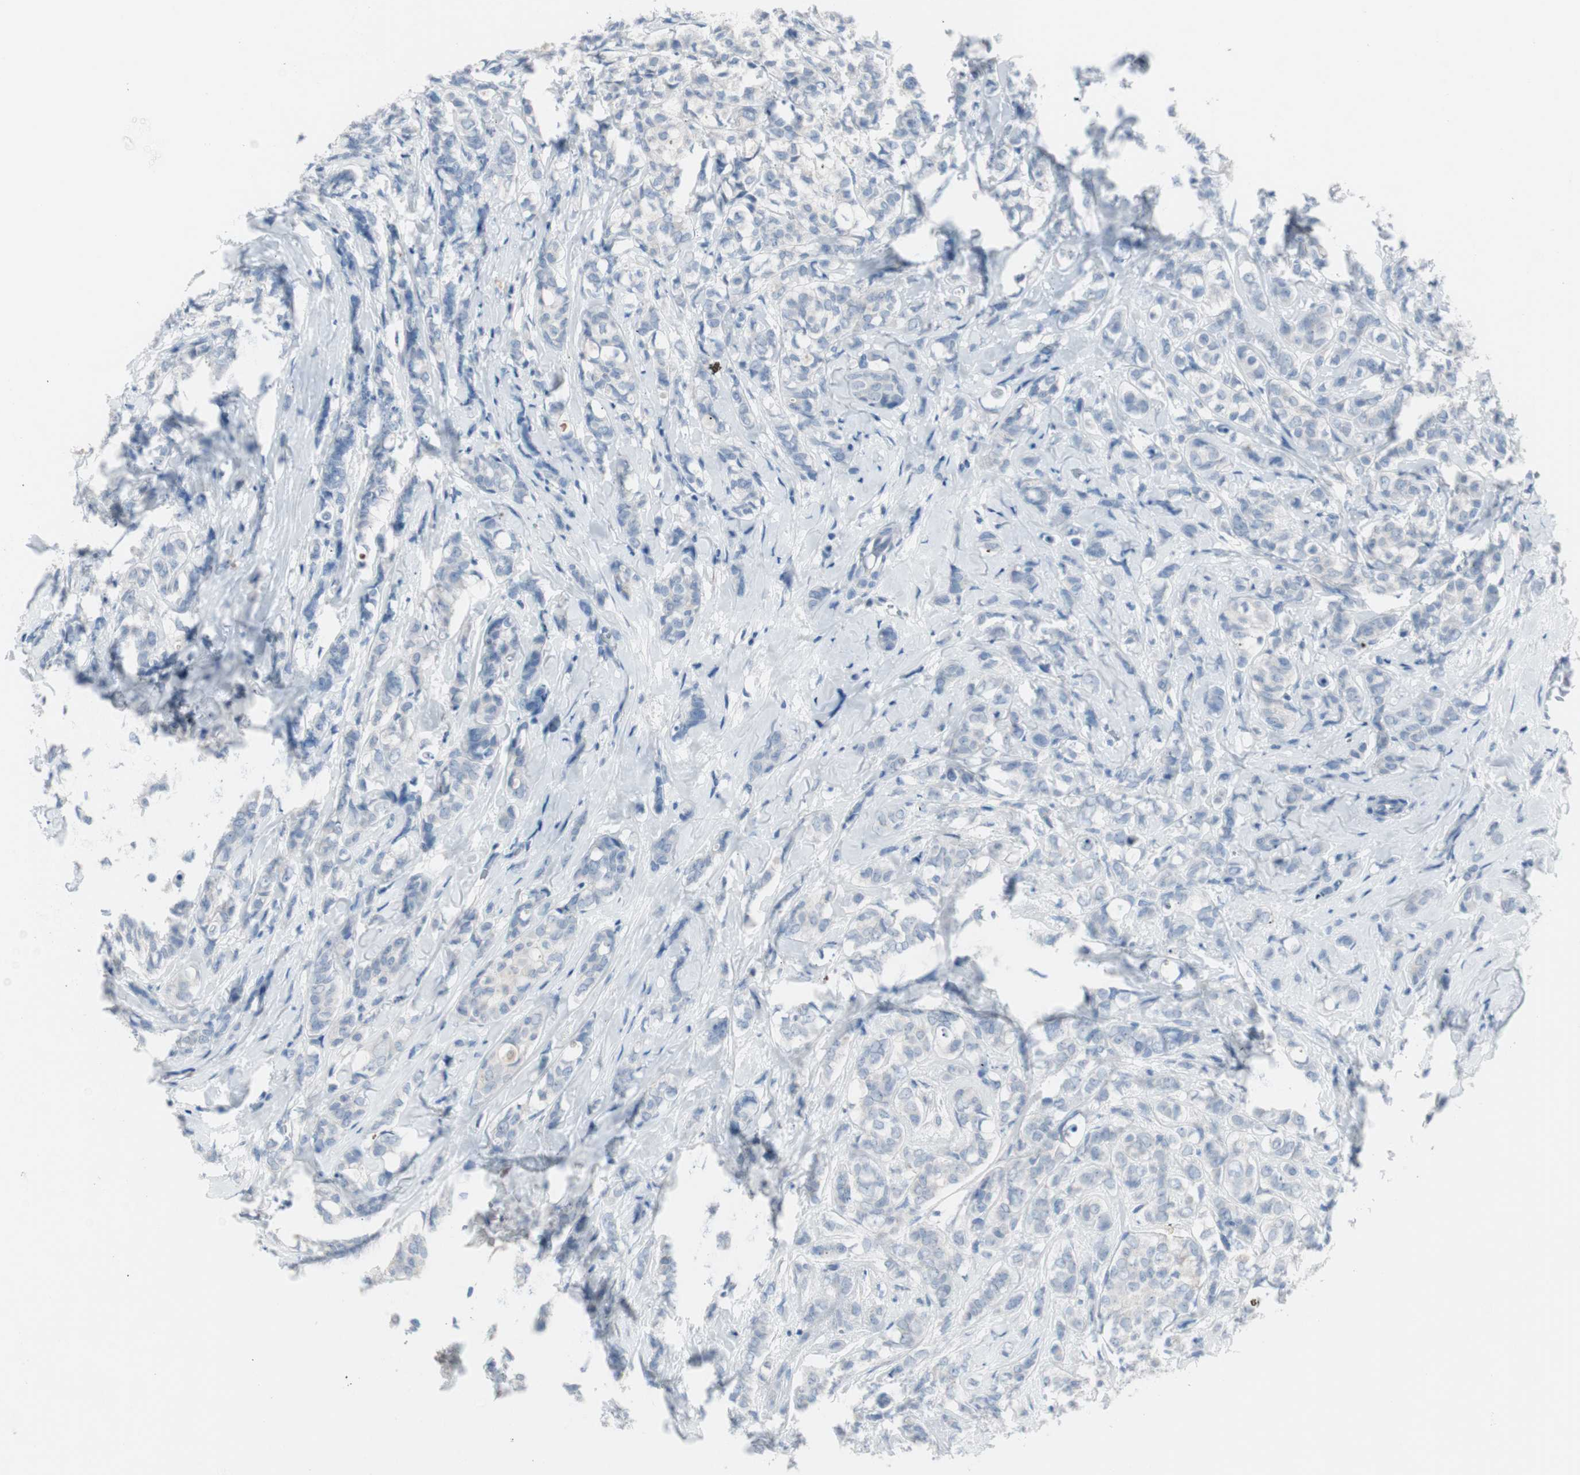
{"staining": {"intensity": "negative", "quantity": "none", "location": "none"}, "tissue": "breast cancer", "cell_type": "Tumor cells", "image_type": "cancer", "snomed": [{"axis": "morphology", "description": "Lobular carcinoma"}, {"axis": "topography", "description": "Breast"}], "caption": "DAB immunohistochemical staining of breast cancer (lobular carcinoma) shows no significant positivity in tumor cells.", "gene": "ULBP1", "patient": {"sex": "female", "age": 60}}